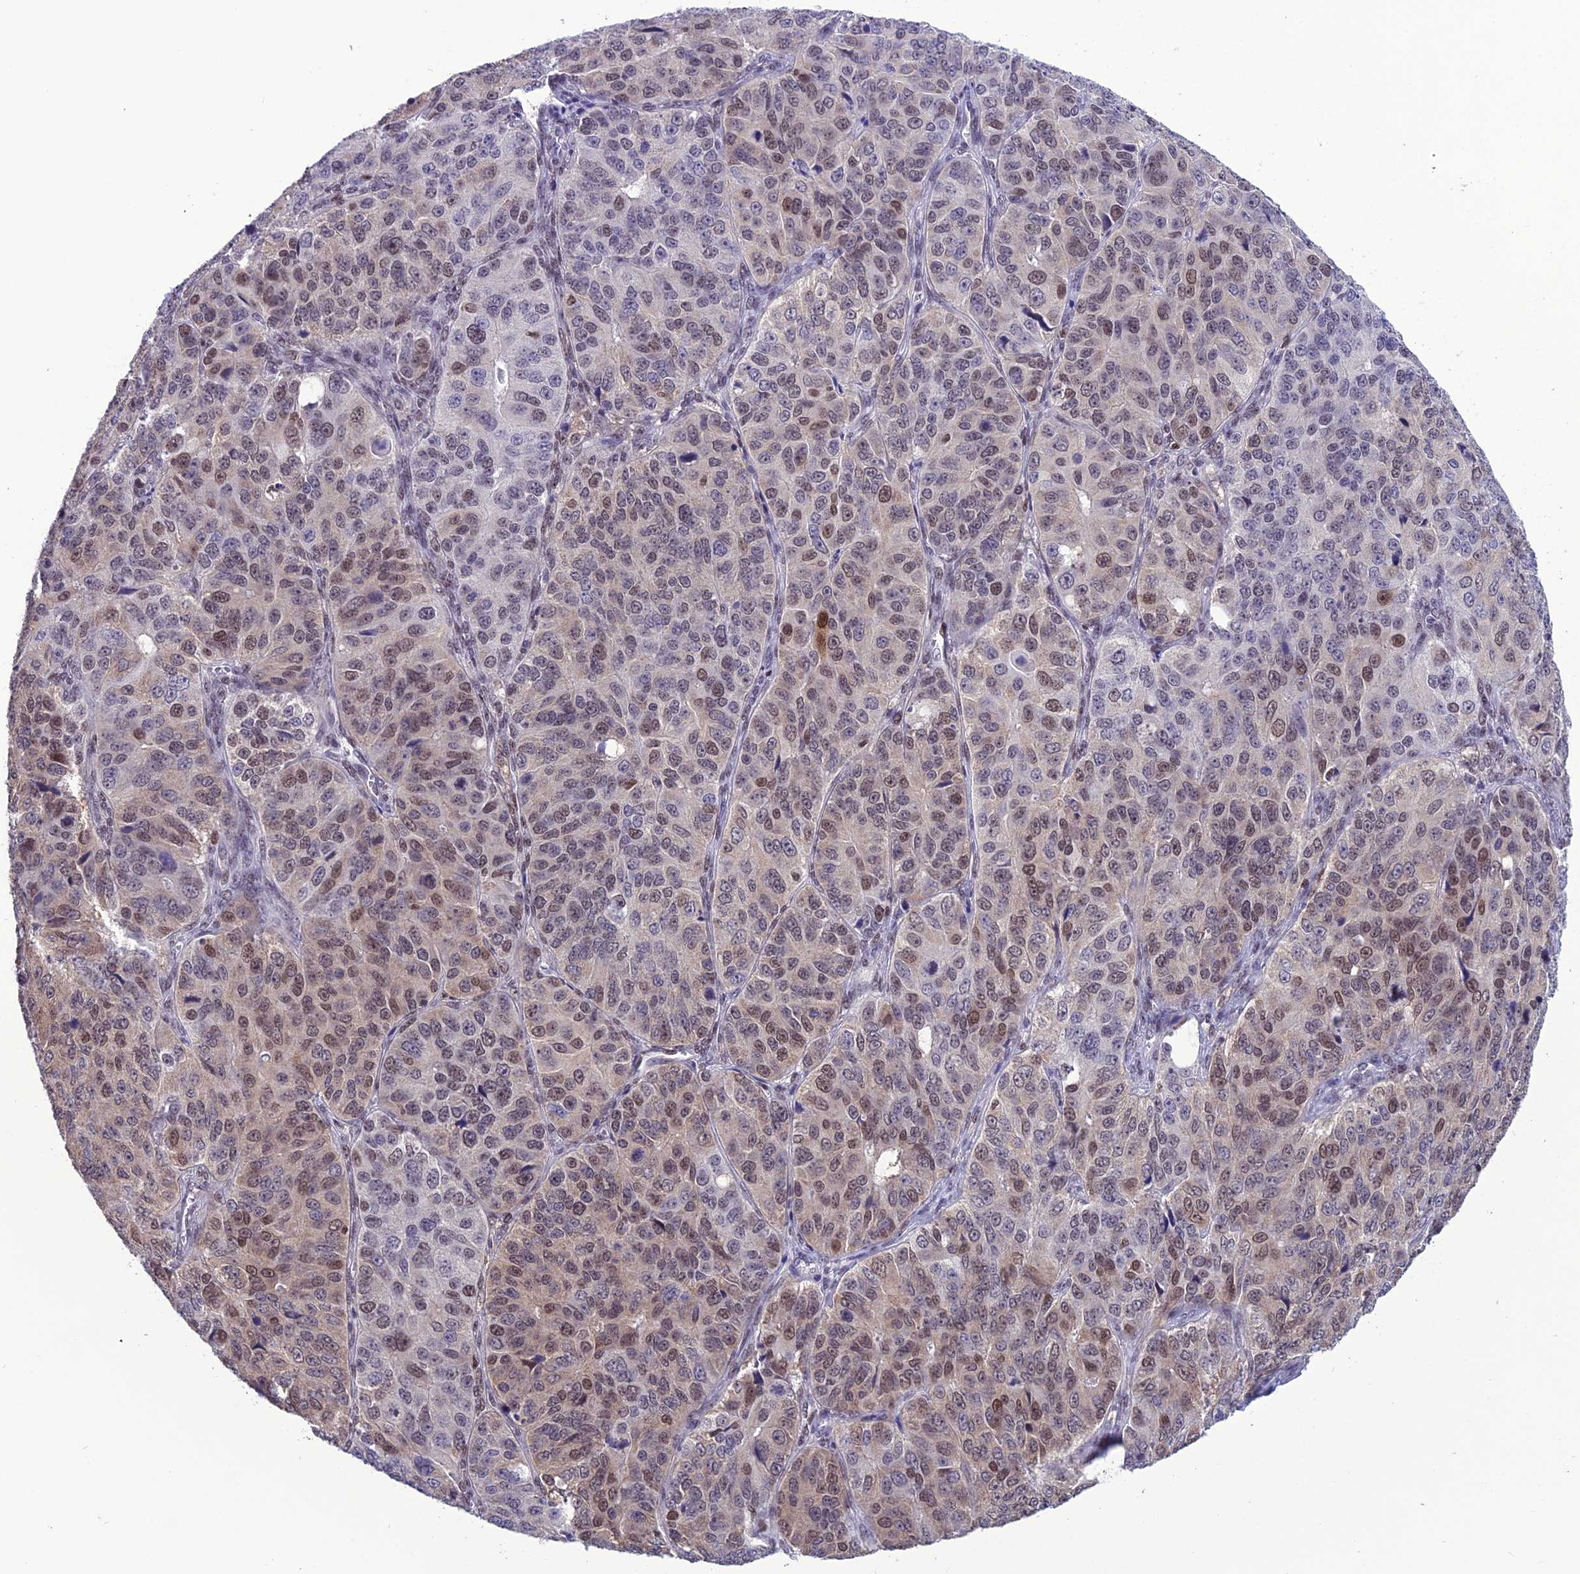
{"staining": {"intensity": "moderate", "quantity": "25%-75%", "location": "nuclear"}, "tissue": "ovarian cancer", "cell_type": "Tumor cells", "image_type": "cancer", "snomed": [{"axis": "morphology", "description": "Carcinoma, endometroid"}, {"axis": "topography", "description": "Ovary"}], "caption": "DAB immunohistochemical staining of ovarian cancer (endometroid carcinoma) demonstrates moderate nuclear protein expression in about 25%-75% of tumor cells. (brown staining indicates protein expression, while blue staining denotes nuclei).", "gene": "MIS12", "patient": {"sex": "female", "age": 51}}